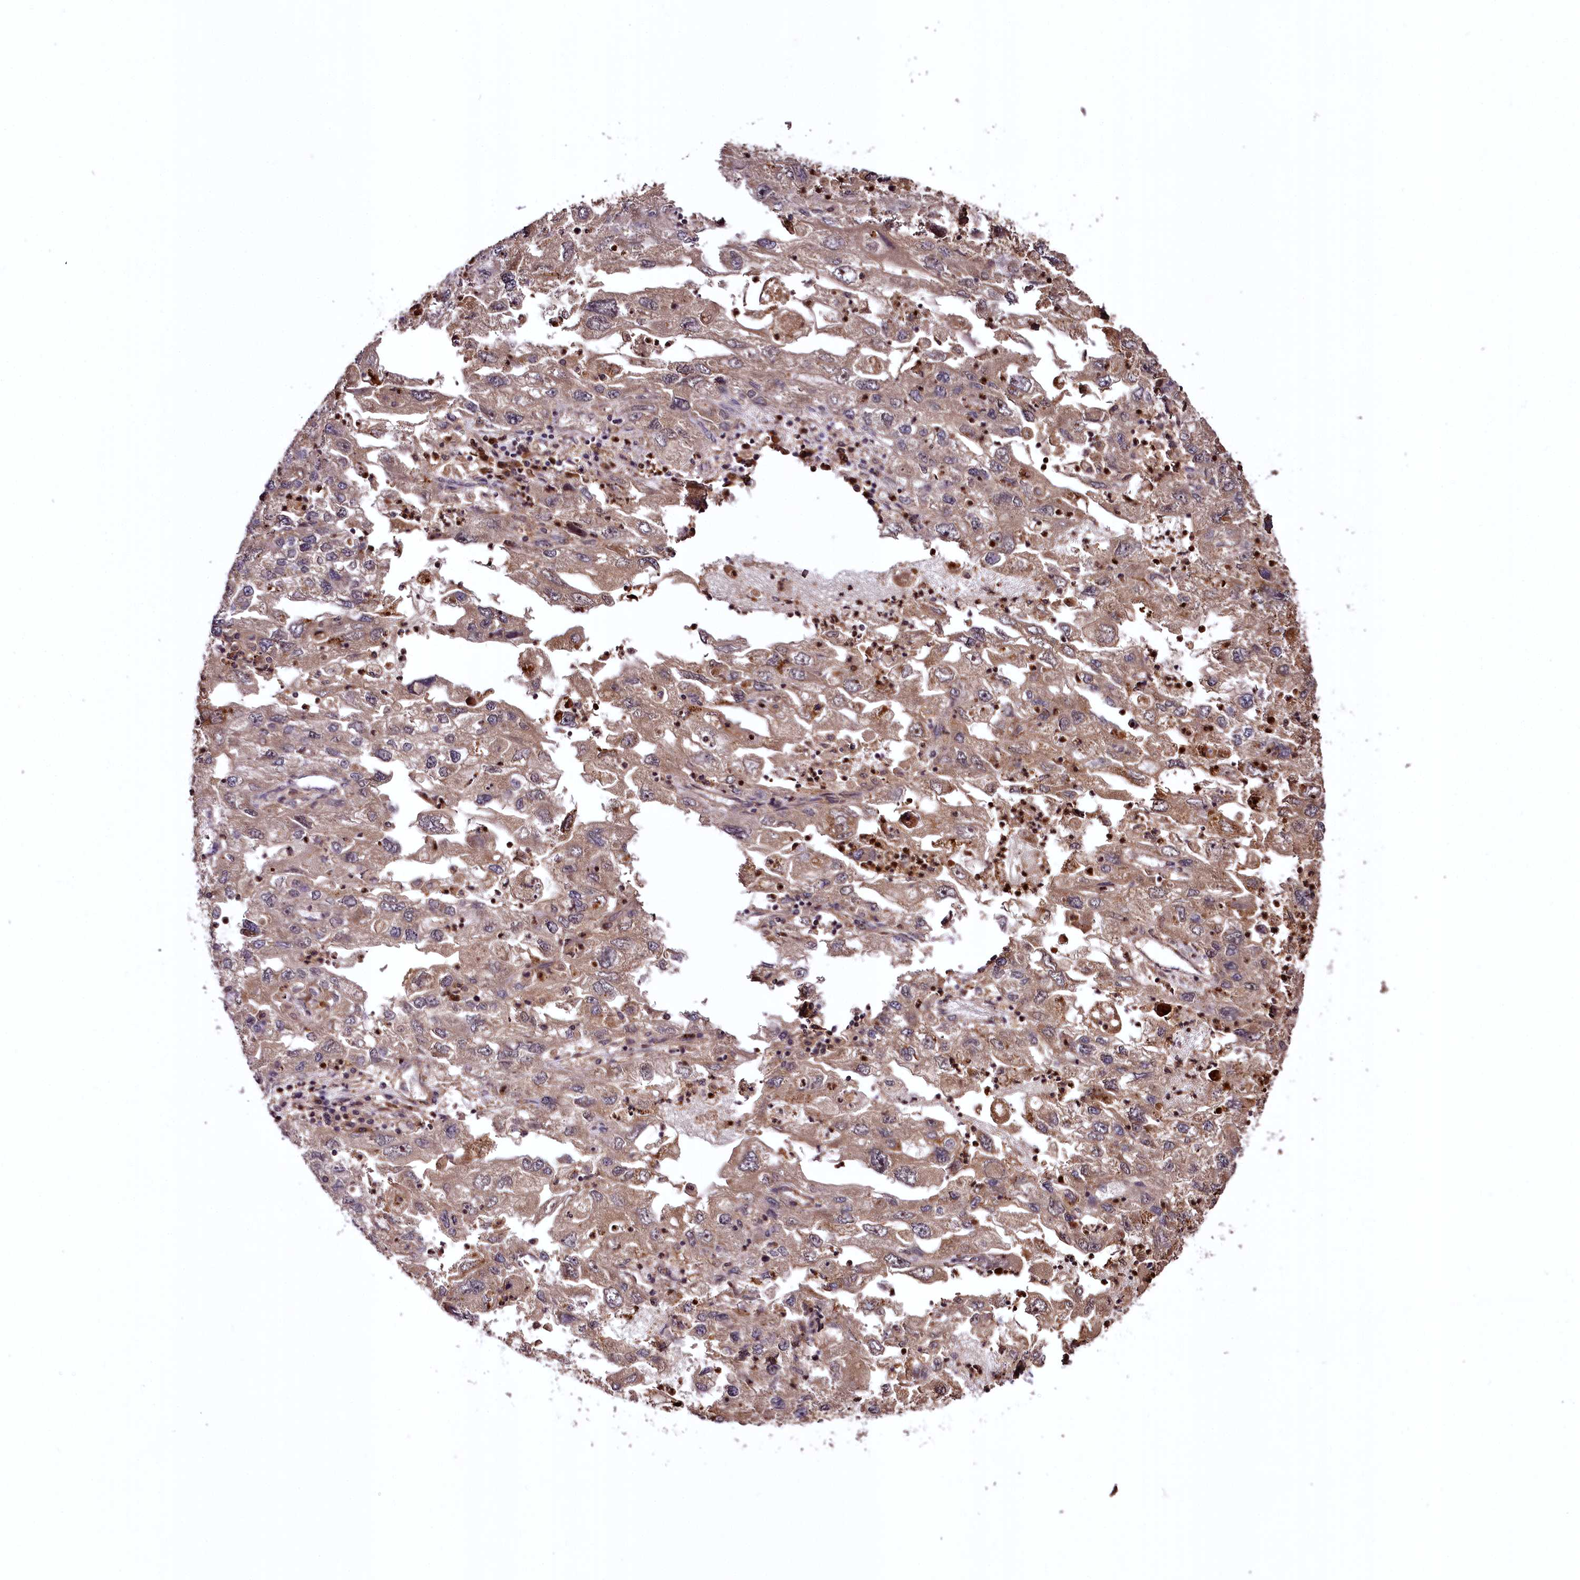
{"staining": {"intensity": "weak", "quantity": ">75%", "location": "cytoplasmic/membranous"}, "tissue": "endometrial cancer", "cell_type": "Tumor cells", "image_type": "cancer", "snomed": [{"axis": "morphology", "description": "Adenocarcinoma, NOS"}, {"axis": "topography", "description": "Endometrium"}], "caption": "Adenocarcinoma (endometrial) stained for a protein shows weak cytoplasmic/membranous positivity in tumor cells. (IHC, brightfield microscopy, high magnification).", "gene": "TTC12", "patient": {"sex": "female", "age": 49}}